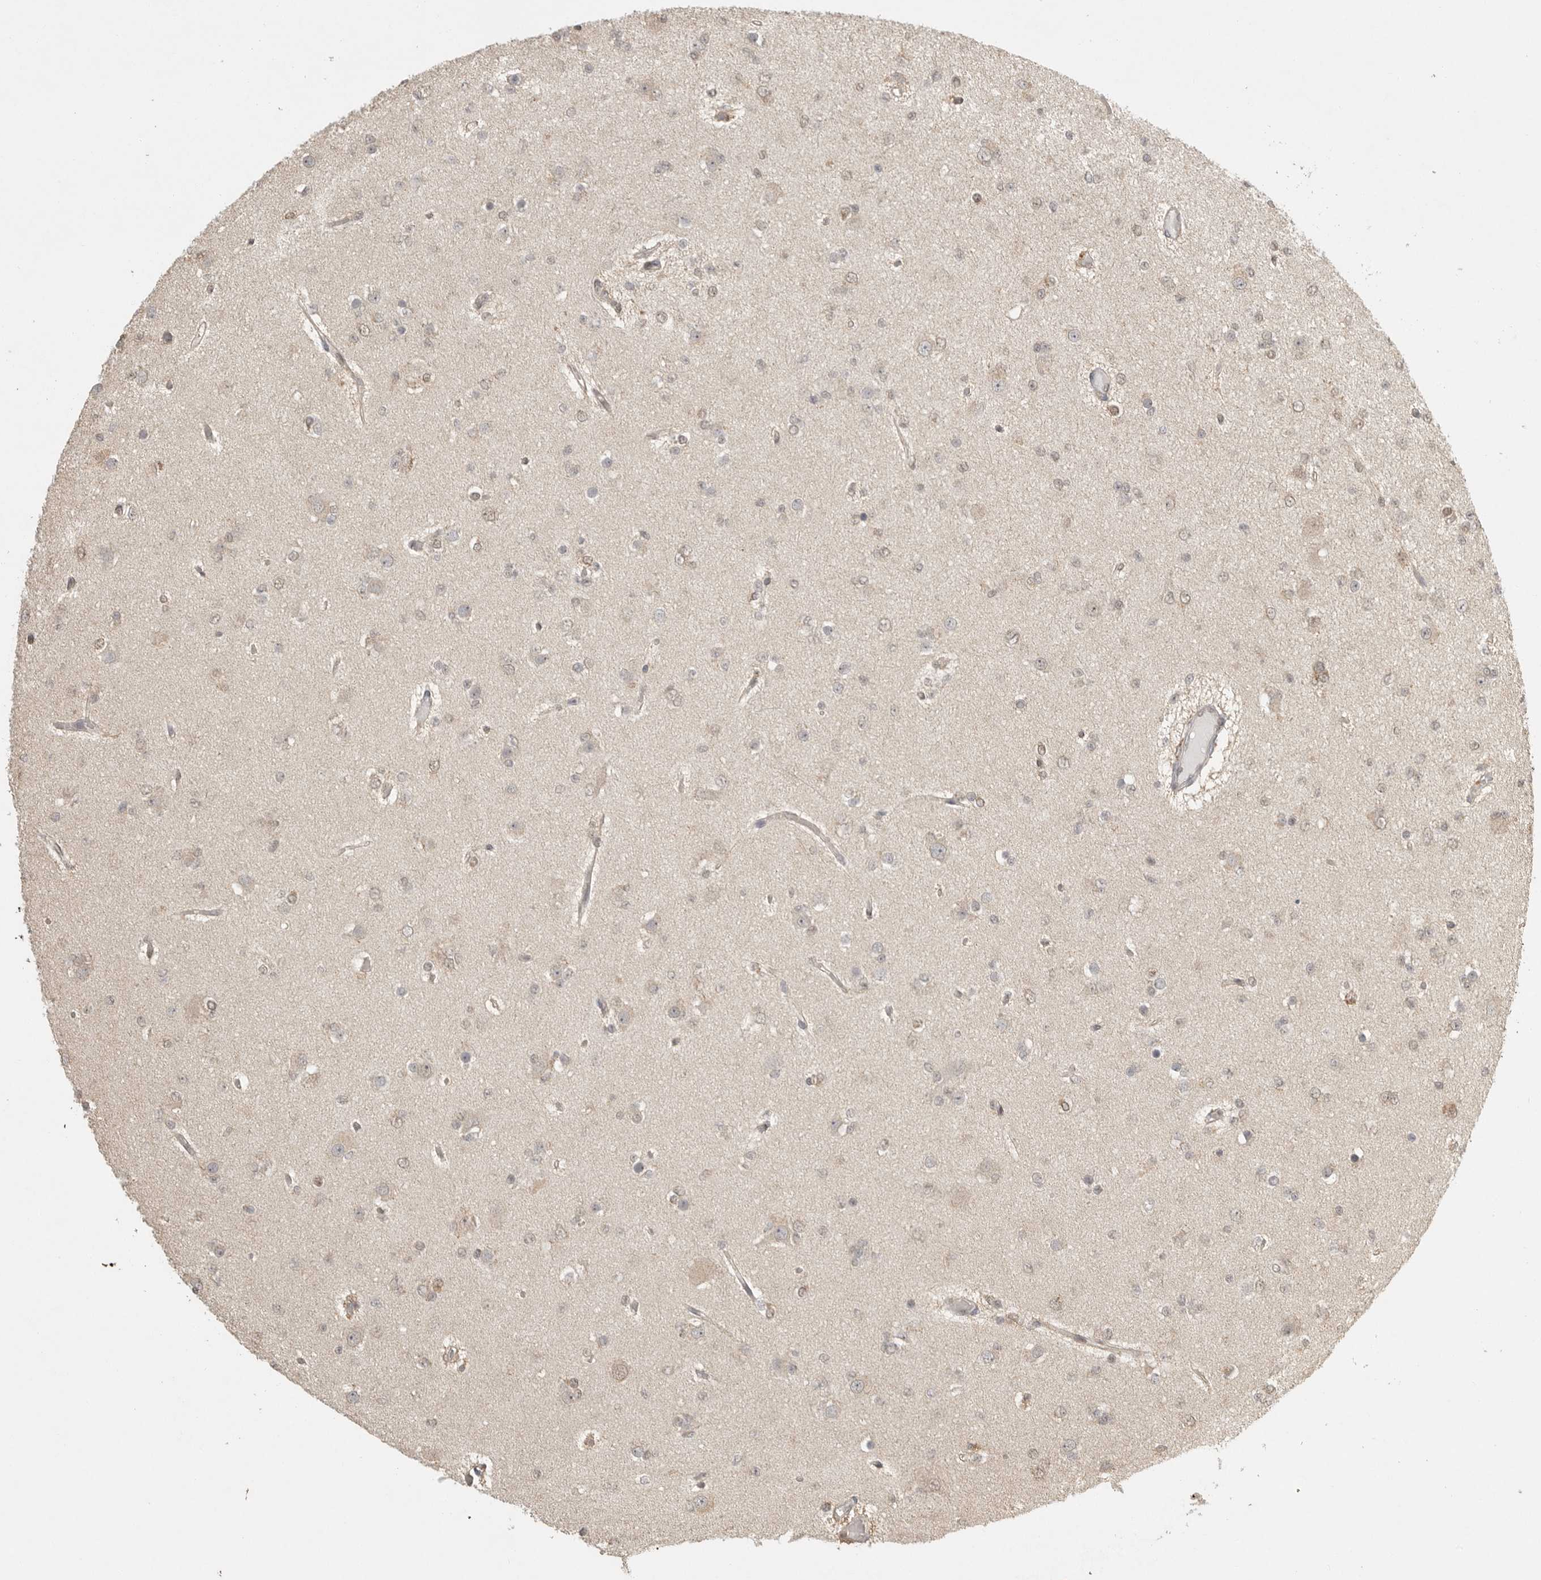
{"staining": {"intensity": "negative", "quantity": "none", "location": "none"}, "tissue": "glioma", "cell_type": "Tumor cells", "image_type": "cancer", "snomed": [{"axis": "morphology", "description": "Glioma, malignant, Low grade"}, {"axis": "topography", "description": "Brain"}], "caption": "High magnification brightfield microscopy of glioma stained with DAB (3,3'-diaminobenzidine) (brown) and counterstained with hematoxylin (blue): tumor cells show no significant staining.", "gene": "DFFA", "patient": {"sex": "female", "age": 22}}